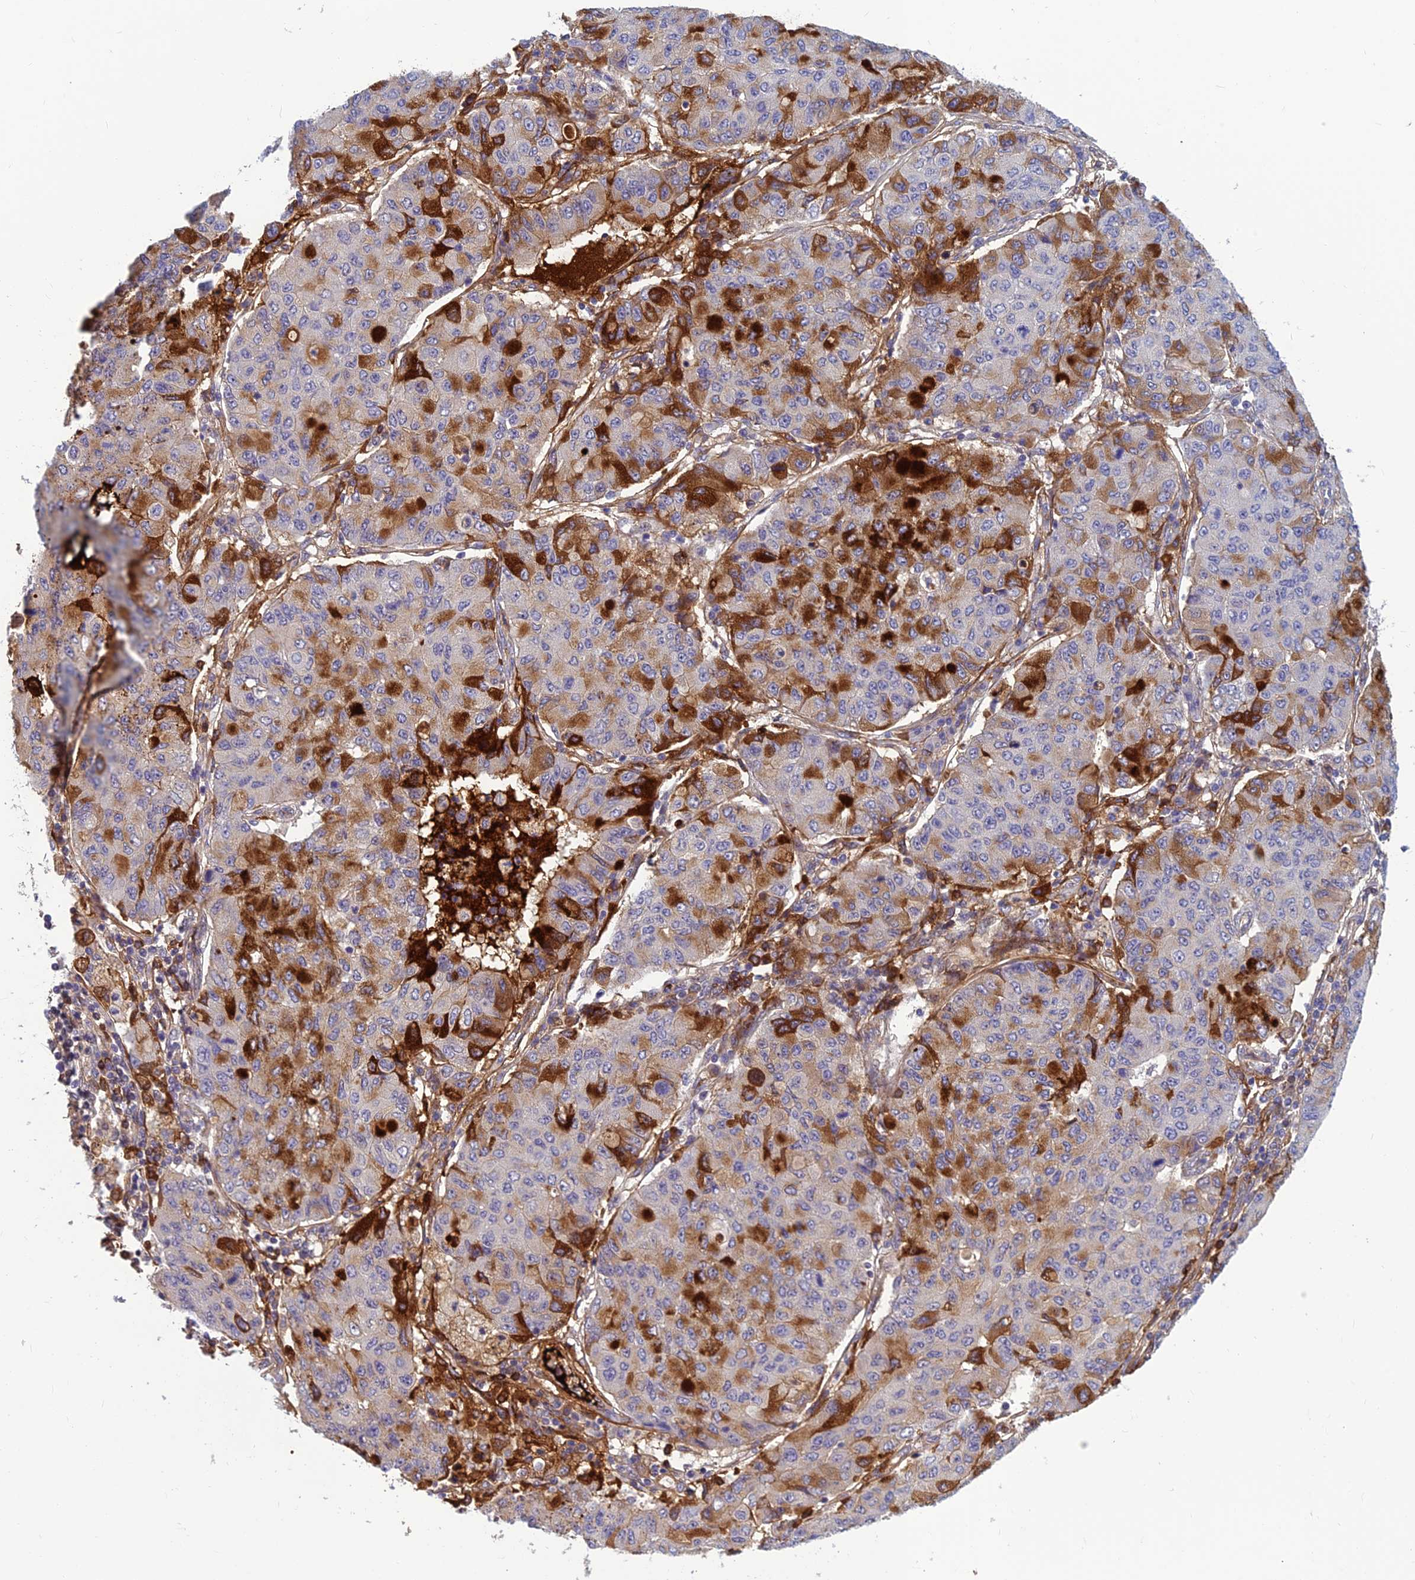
{"staining": {"intensity": "strong", "quantity": "<25%", "location": "cytoplasmic/membranous"}, "tissue": "lung cancer", "cell_type": "Tumor cells", "image_type": "cancer", "snomed": [{"axis": "morphology", "description": "Squamous cell carcinoma, NOS"}, {"axis": "topography", "description": "Lung"}], "caption": "A micrograph of lung squamous cell carcinoma stained for a protein reveals strong cytoplasmic/membranous brown staining in tumor cells. The protein is stained brown, and the nuclei are stained in blue (DAB IHC with brightfield microscopy, high magnification).", "gene": "CLEC11A", "patient": {"sex": "male", "age": 74}}